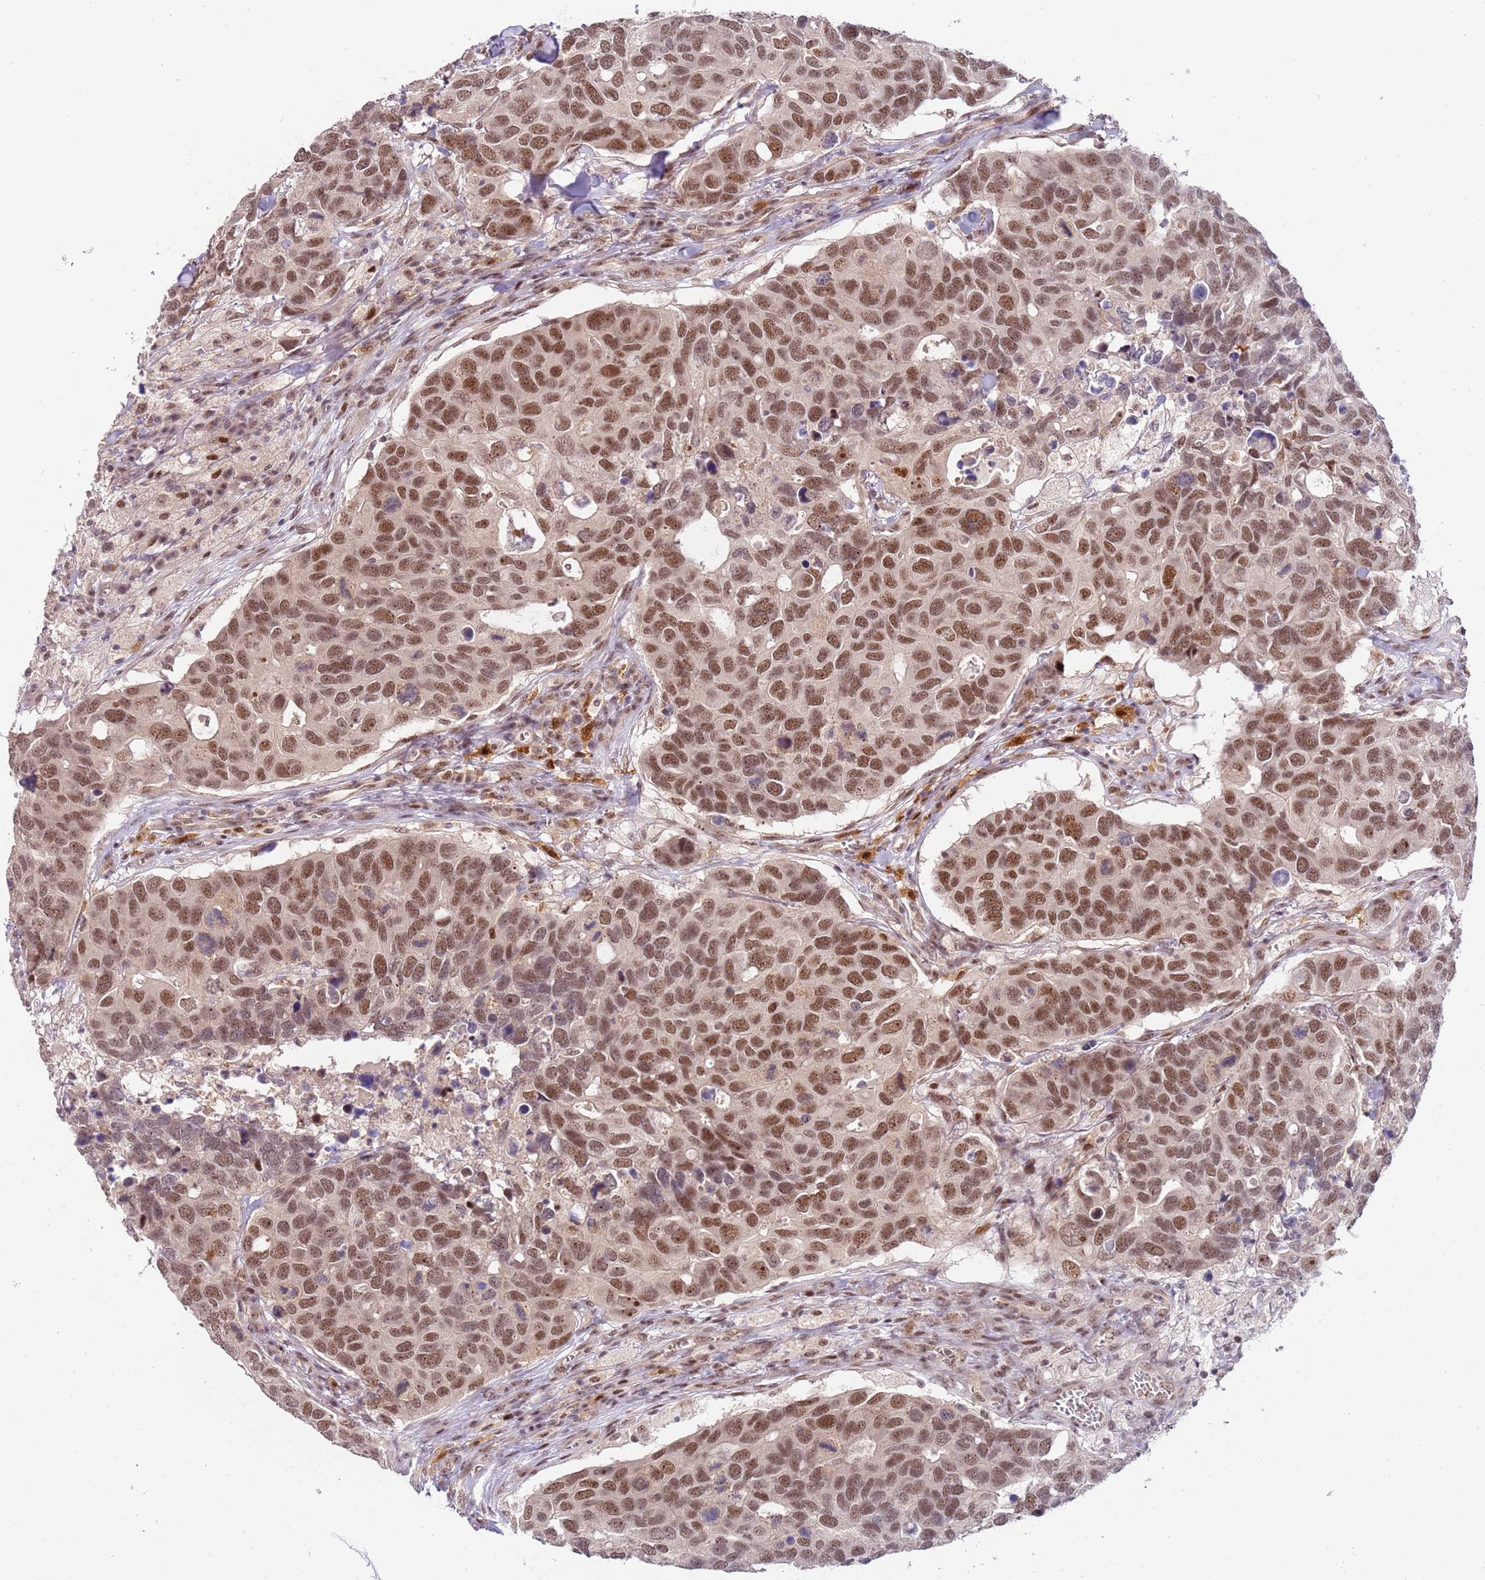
{"staining": {"intensity": "moderate", "quantity": ">75%", "location": "nuclear"}, "tissue": "breast cancer", "cell_type": "Tumor cells", "image_type": "cancer", "snomed": [{"axis": "morphology", "description": "Duct carcinoma"}, {"axis": "topography", "description": "Breast"}], "caption": "This micrograph demonstrates breast cancer stained with immunohistochemistry to label a protein in brown. The nuclear of tumor cells show moderate positivity for the protein. Nuclei are counter-stained blue.", "gene": "LGALSL", "patient": {"sex": "female", "age": 83}}